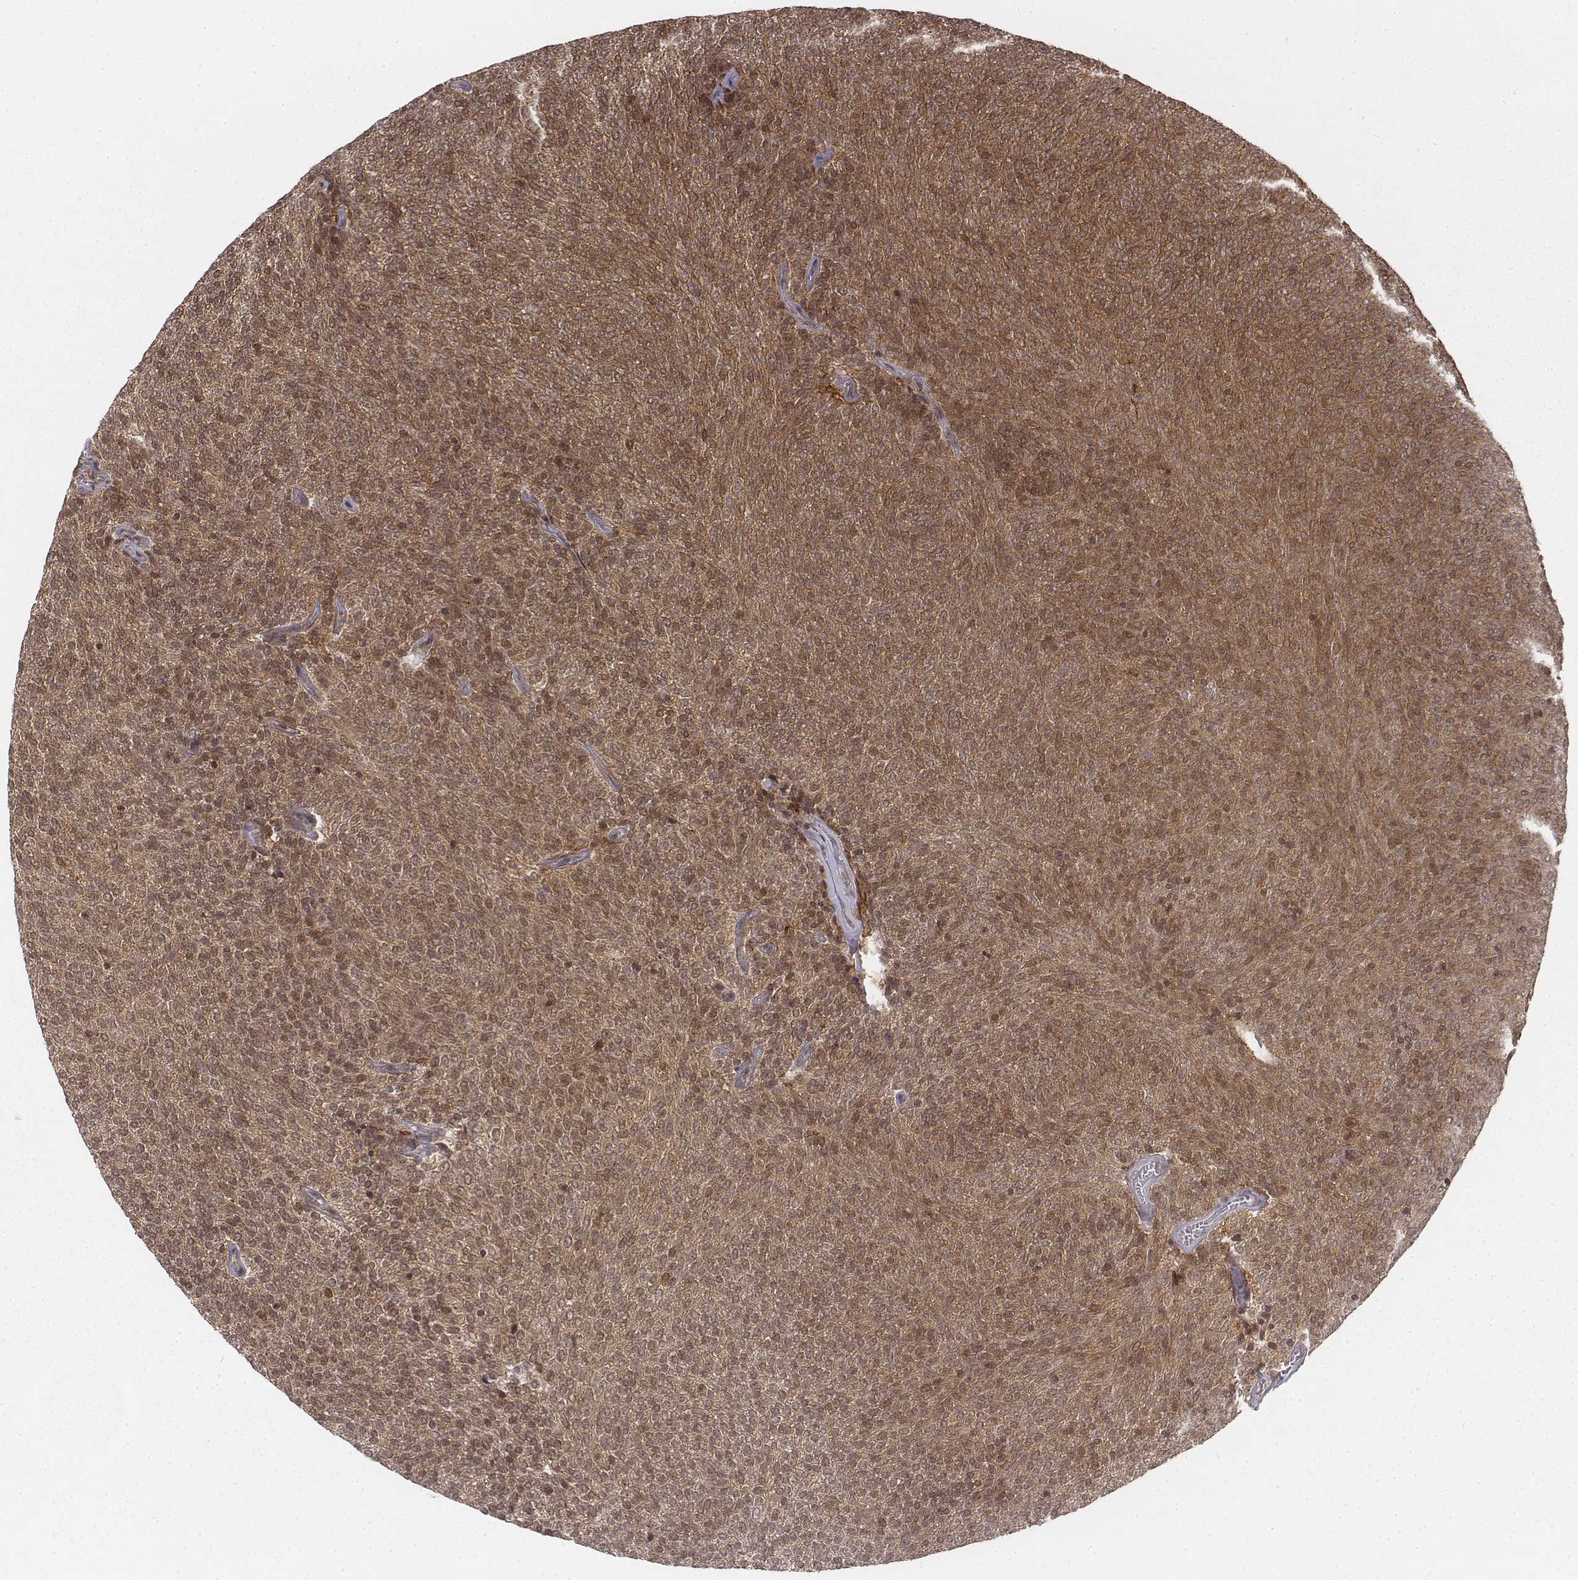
{"staining": {"intensity": "moderate", "quantity": ">75%", "location": "cytoplasmic/membranous,nuclear"}, "tissue": "urothelial cancer", "cell_type": "Tumor cells", "image_type": "cancer", "snomed": [{"axis": "morphology", "description": "Urothelial carcinoma, Low grade"}, {"axis": "topography", "description": "Urinary bladder"}], "caption": "The immunohistochemical stain shows moderate cytoplasmic/membranous and nuclear expression in tumor cells of urothelial cancer tissue.", "gene": "ZFYVE19", "patient": {"sex": "male", "age": 77}}